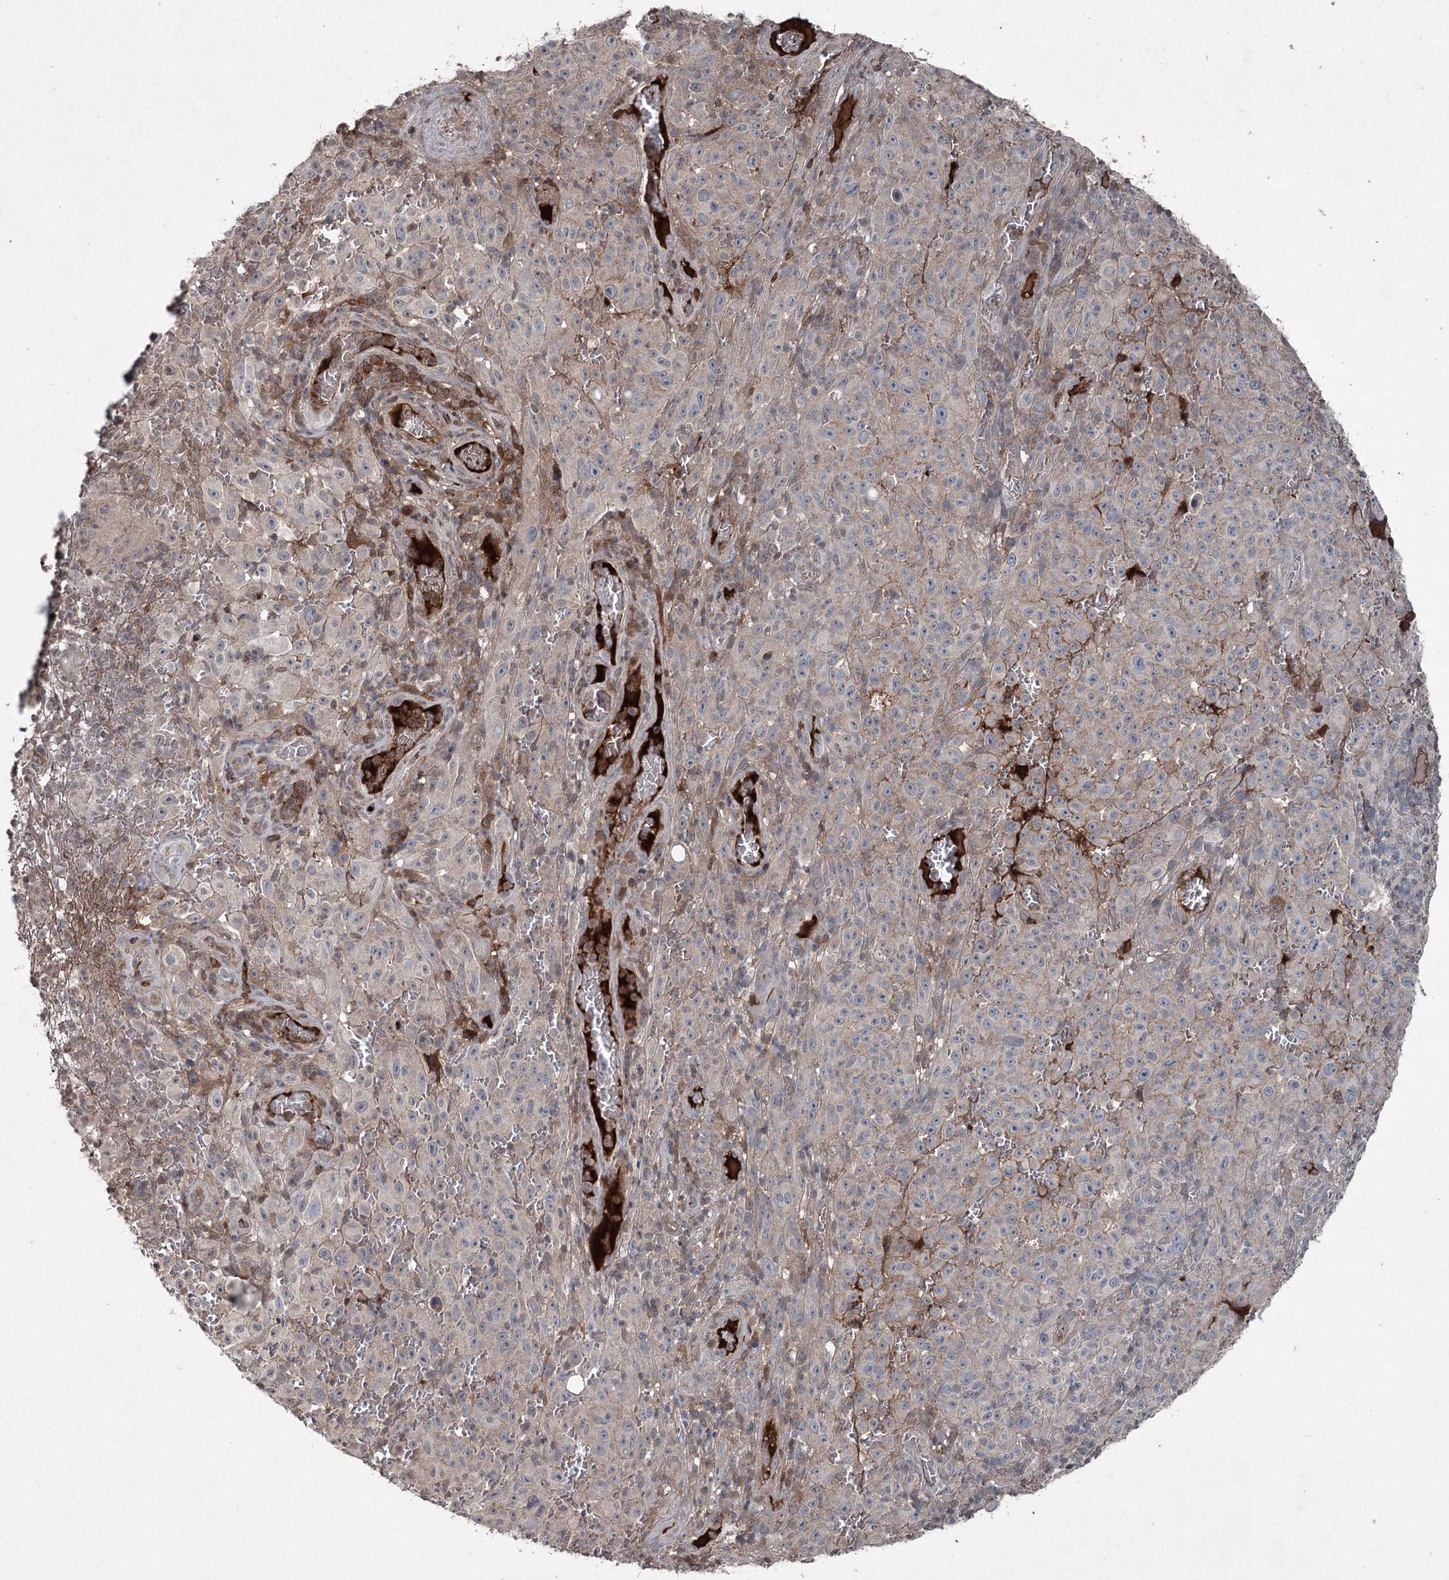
{"staining": {"intensity": "negative", "quantity": "none", "location": "none"}, "tissue": "melanoma", "cell_type": "Tumor cells", "image_type": "cancer", "snomed": [{"axis": "morphology", "description": "Malignant melanoma, NOS"}, {"axis": "topography", "description": "Skin"}], "caption": "This photomicrograph is of malignant melanoma stained with IHC to label a protein in brown with the nuclei are counter-stained blue. There is no expression in tumor cells.", "gene": "PGLYRP2", "patient": {"sex": "female", "age": 82}}